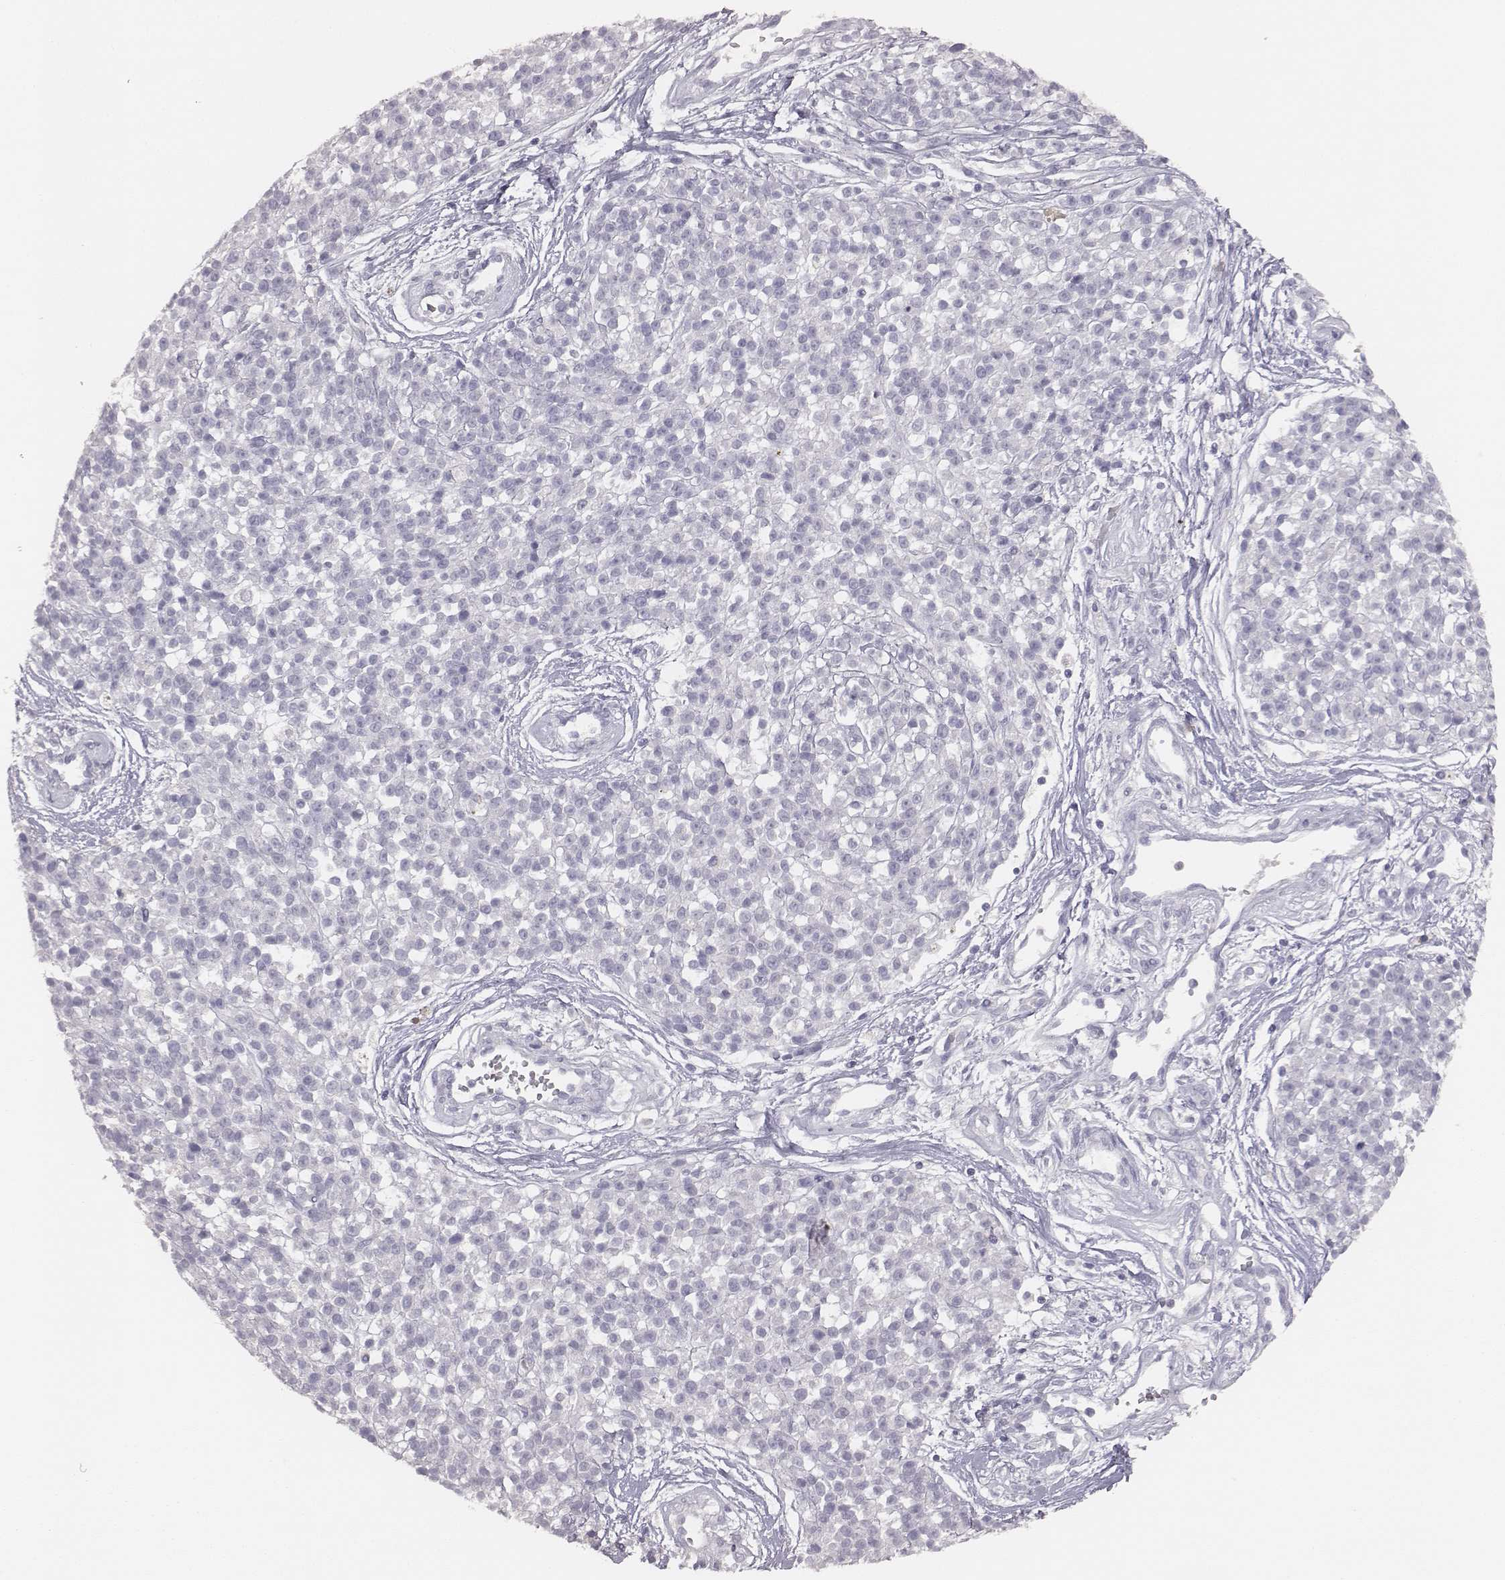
{"staining": {"intensity": "negative", "quantity": "none", "location": "none"}, "tissue": "melanoma", "cell_type": "Tumor cells", "image_type": "cancer", "snomed": [{"axis": "morphology", "description": "Malignant melanoma, NOS"}, {"axis": "topography", "description": "Skin"}, {"axis": "topography", "description": "Skin of trunk"}], "caption": "DAB (3,3'-diaminobenzidine) immunohistochemical staining of melanoma displays no significant staining in tumor cells.", "gene": "MYH6", "patient": {"sex": "male", "age": 74}}